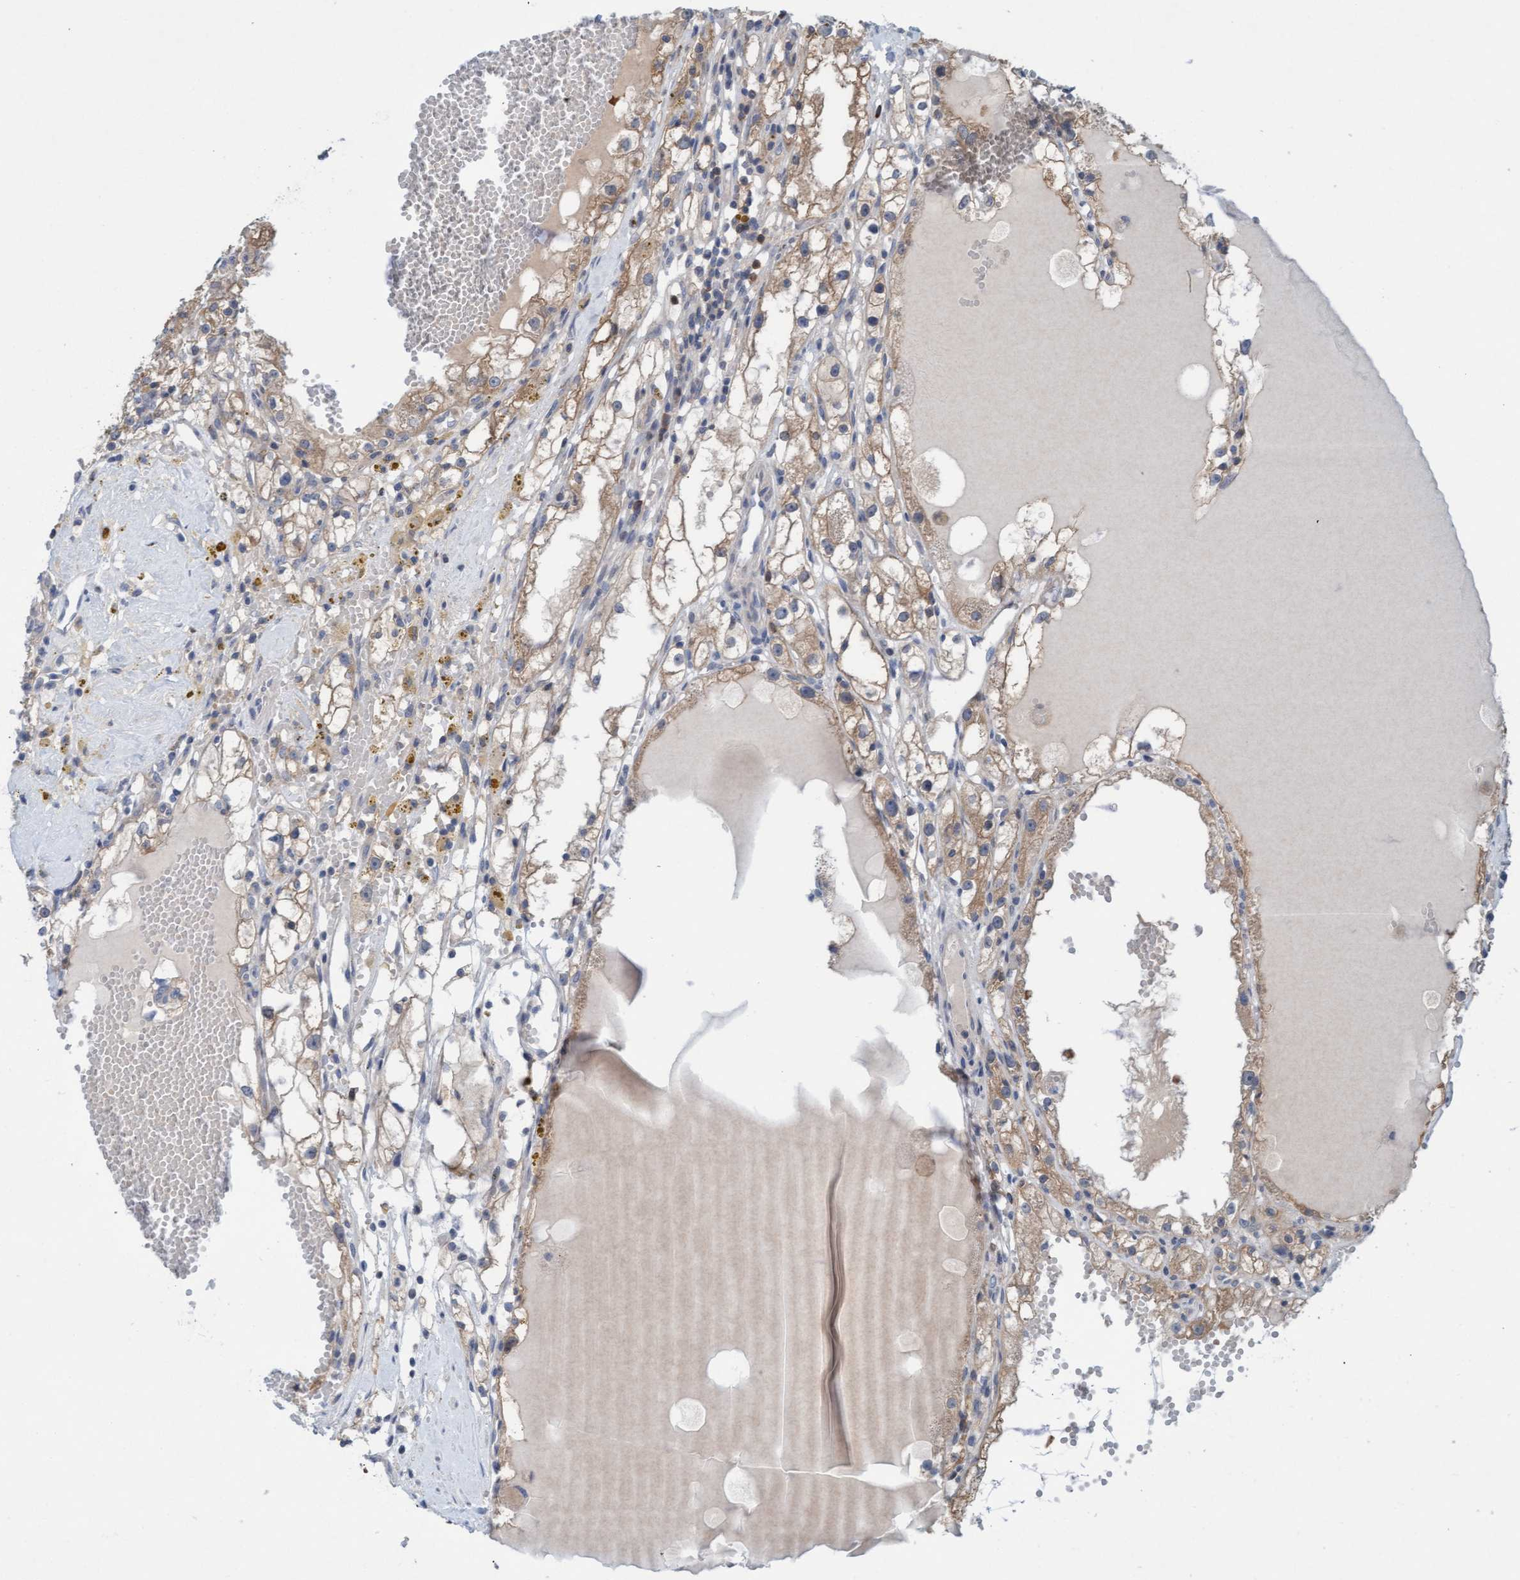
{"staining": {"intensity": "weak", "quantity": ">75%", "location": "cytoplasmic/membranous"}, "tissue": "renal cancer", "cell_type": "Tumor cells", "image_type": "cancer", "snomed": [{"axis": "morphology", "description": "Adenocarcinoma, NOS"}, {"axis": "topography", "description": "Kidney"}], "caption": "Tumor cells exhibit low levels of weak cytoplasmic/membranous expression in about >75% of cells in renal cancer.", "gene": "KLHL25", "patient": {"sex": "male", "age": 56}}